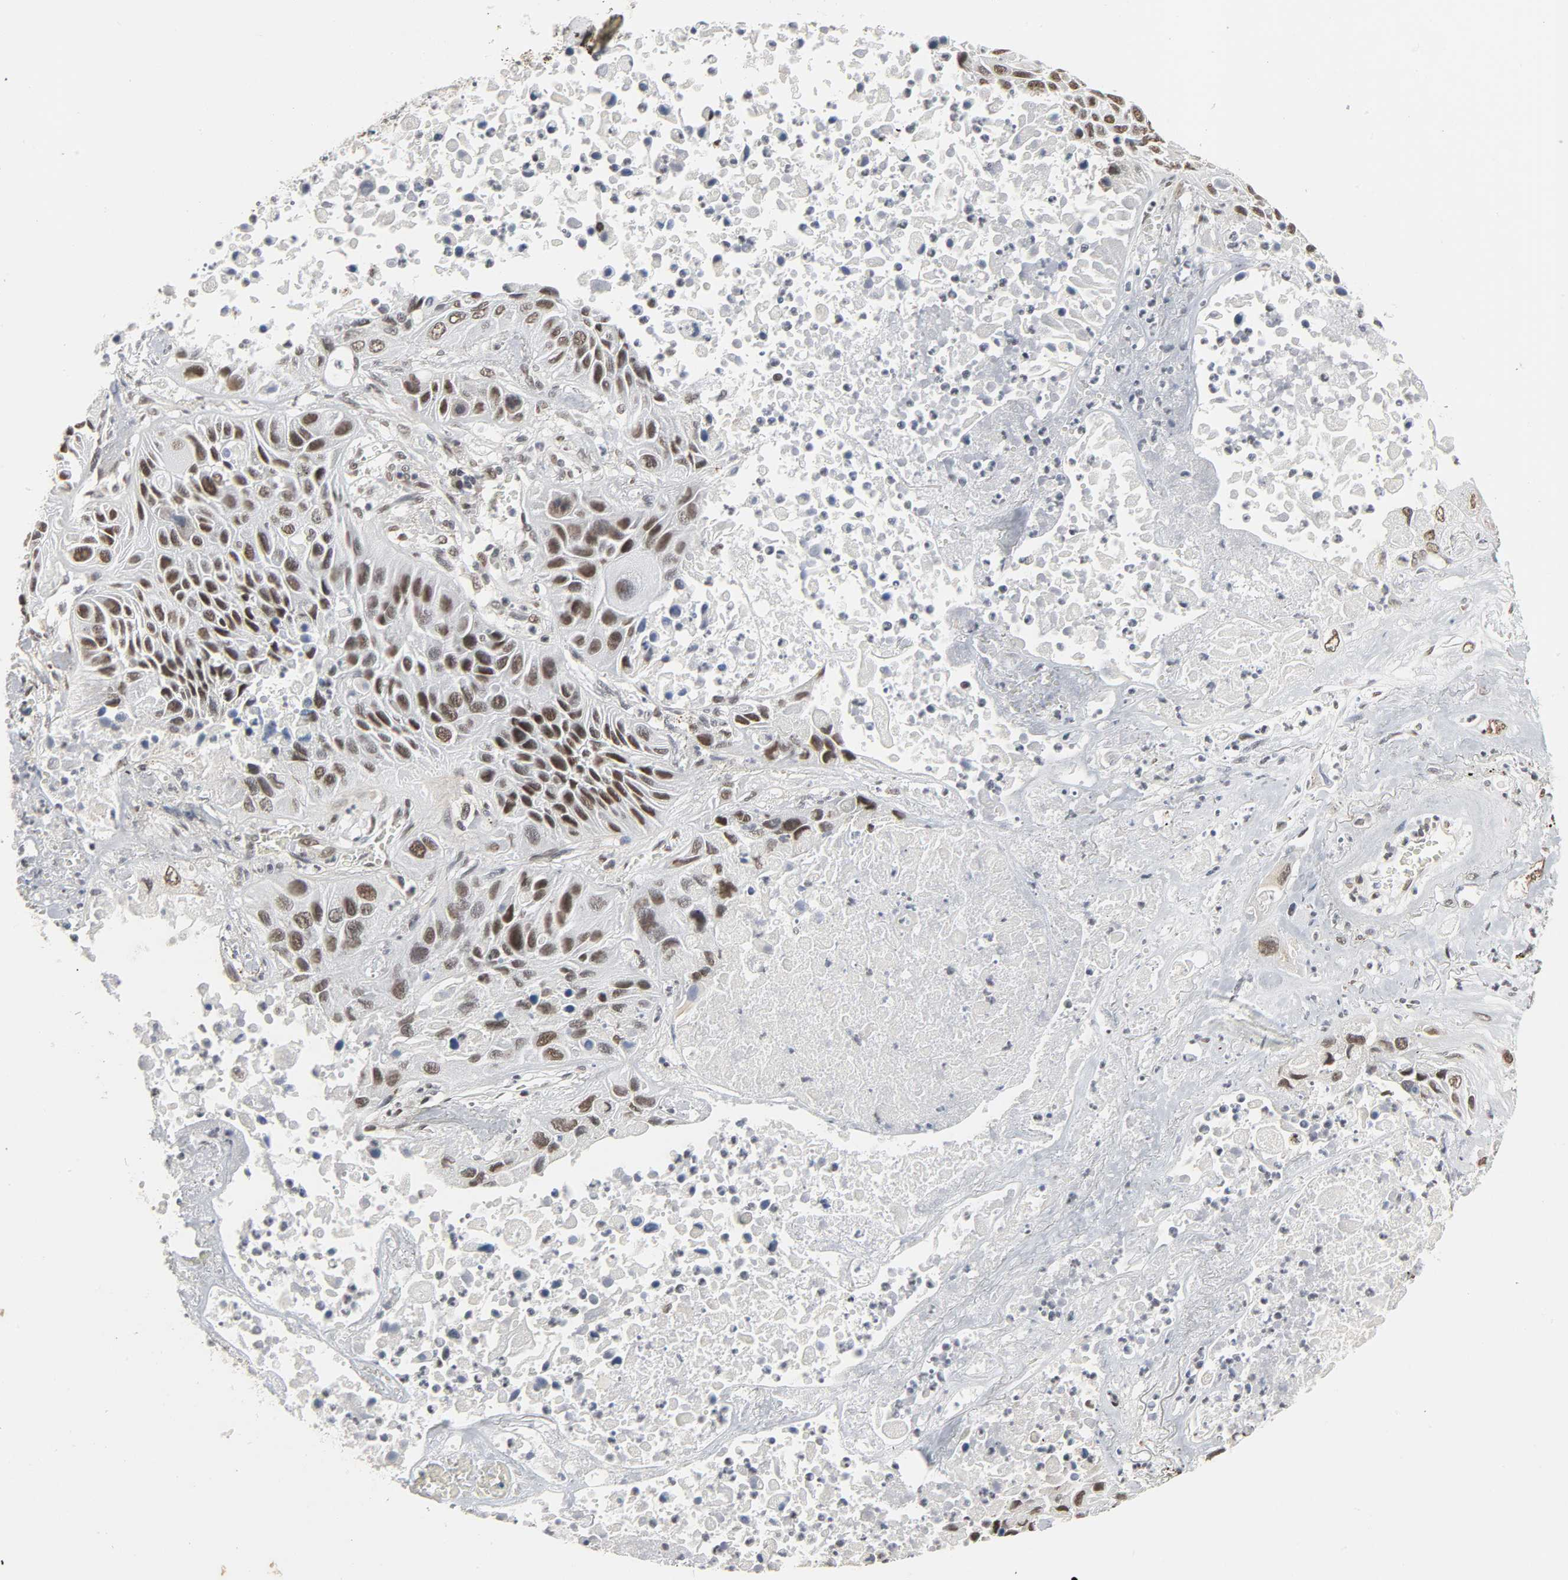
{"staining": {"intensity": "weak", "quantity": "25%-75%", "location": "nuclear"}, "tissue": "lung cancer", "cell_type": "Tumor cells", "image_type": "cancer", "snomed": [{"axis": "morphology", "description": "Squamous cell carcinoma, NOS"}, {"axis": "topography", "description": "Lung"}], "caption": "Immunohistochemistry staining of lung squamous cell carcinoma, which displays low levels of weak nuclear staining in about 25%-75% of tumor cells indicating weak nuclear protein positivity. The staining was performed using DAB (3,3'-diaminobenzidine) (brown) for protein detection and nuclei were counterstained in hematoxylin (blue).", "gene": "DAZAP1", "patient": {"sex": "female", "age": 76}}